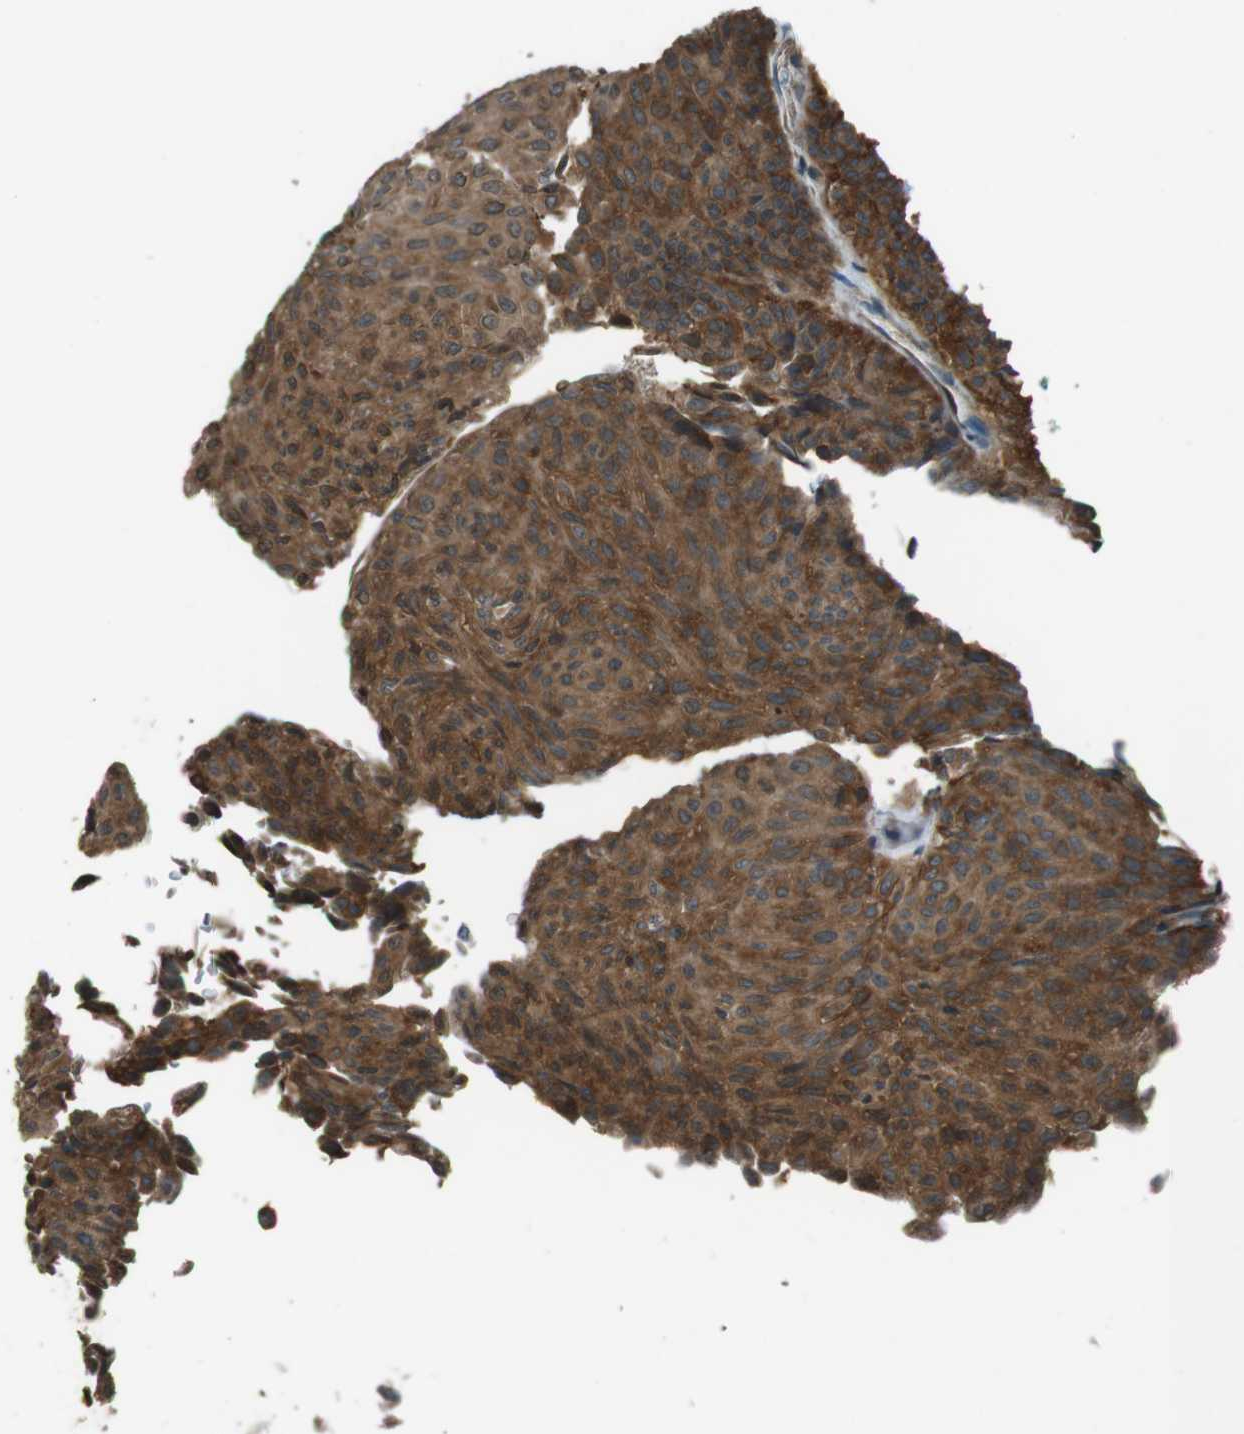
{"staining": {"intensity": "strong", "quantity": ">75%", "location": "cytoplasmic/membranous"}, "tissue": "urothelial cancer", "cell_type": "Tumor cells", "image_type": "cancer", "snomed": [{"axis": "morphology", "description": "Urothelial carcinoma, Low grade"}, {"axis": "topography", "description": "Urinary bladder"}], "caption": "Approximately >75% of tumor cells in urothelial carcinoma (low-grade) exhibit strong cytoplasmic/membranous protein staining as visualized by brown immunohistochemical staining.", "gene": "PA2G4", "patient": {"sex": "male", "age": 78}}